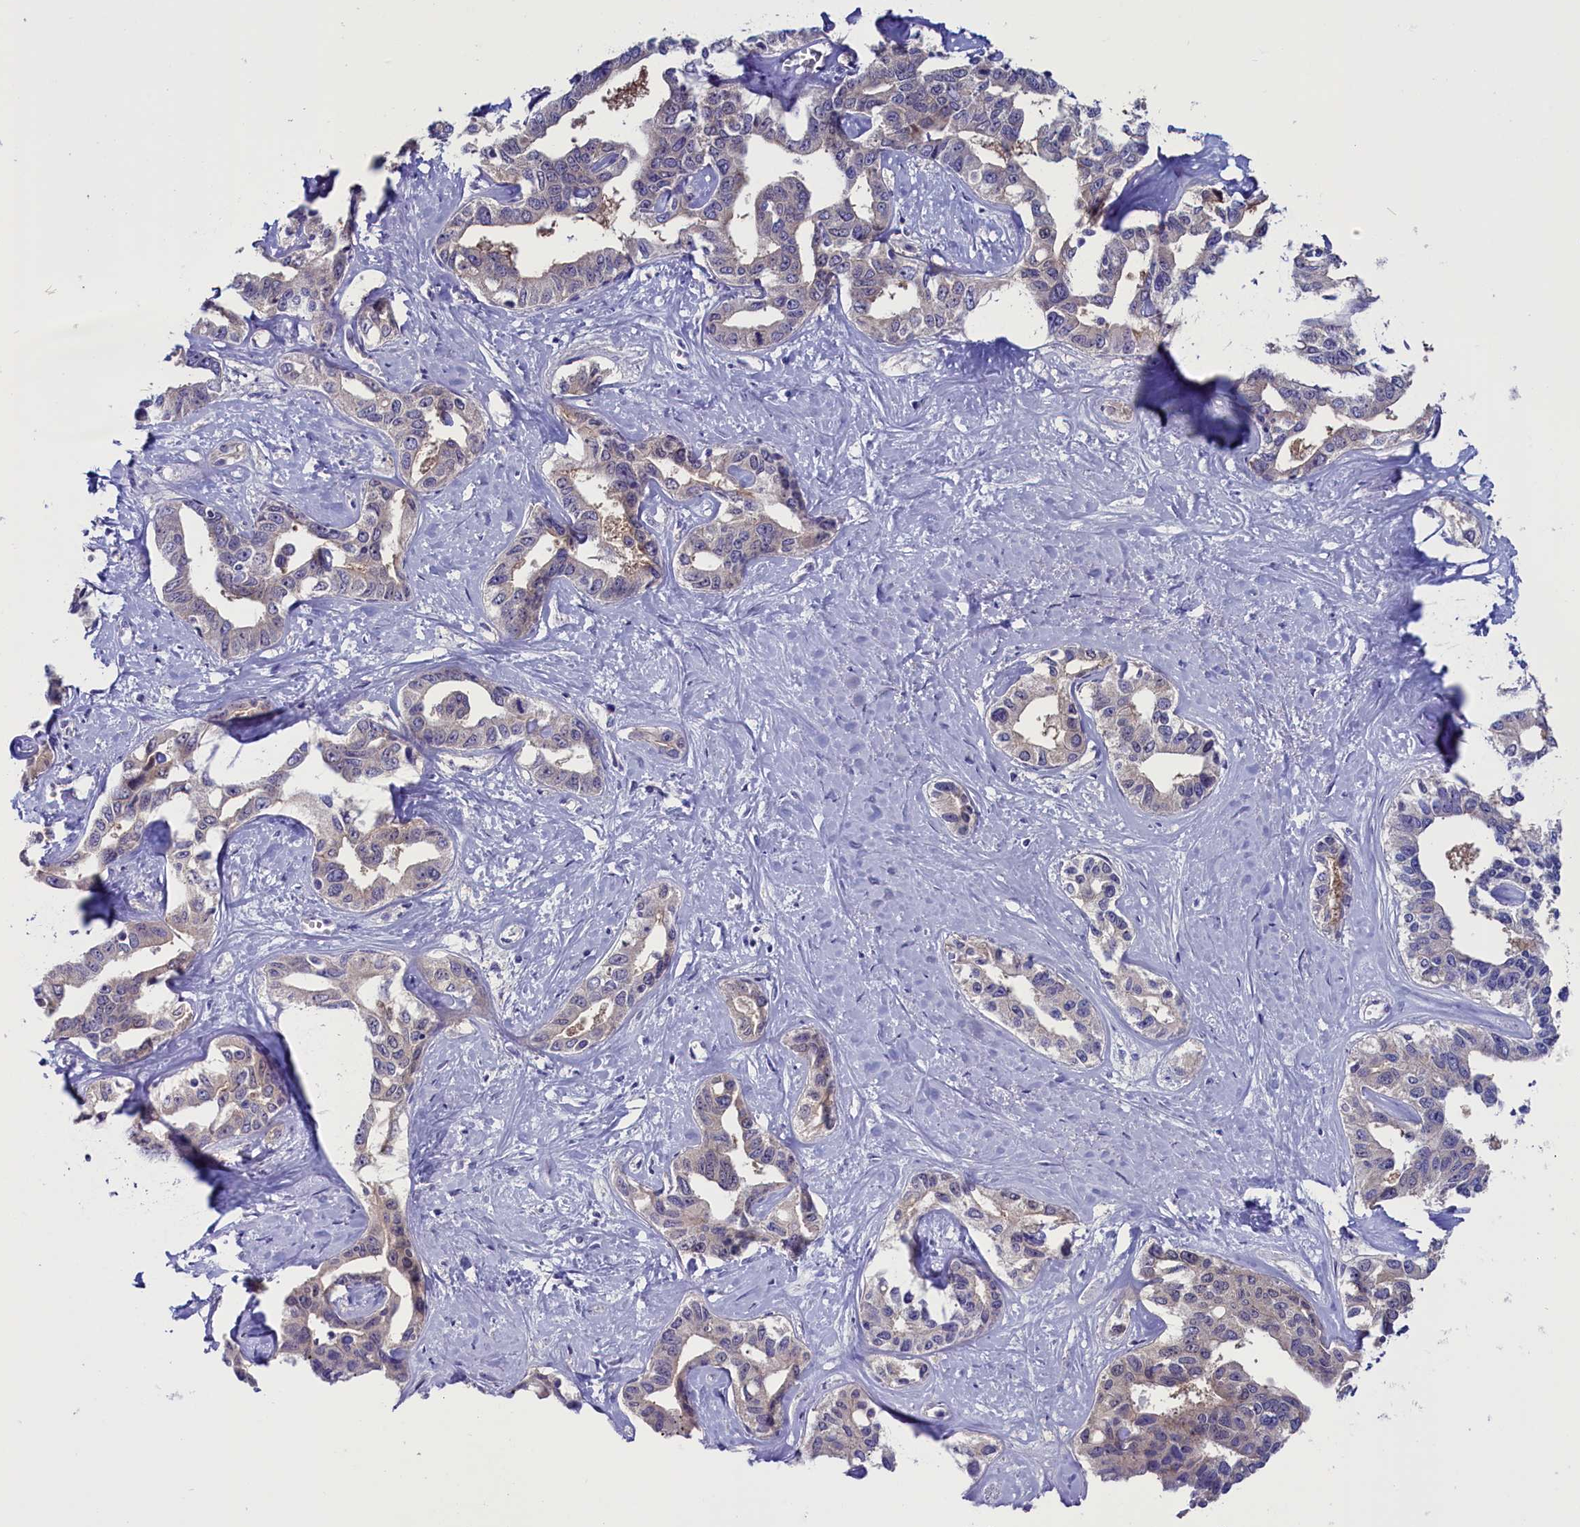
{"staining": {"intensity": "negative", "quantity": "none", "location": "none"}, "tissue": "liver cancer", "cell_type": "Tumor cells", "image_type": "cancer", "snomed": [{"axis": "morphology", "description": "Cholangiocarcinoma"}, {"axis": "topography", "description": "Liver"}], "caption": "This is an immunohistochemistry image of liver cancer (cholangiocarcinoma). There is no staining in tumor cells.", "gene": "CIAPIN1", "patient": {"sex": "male", "age": 59}}